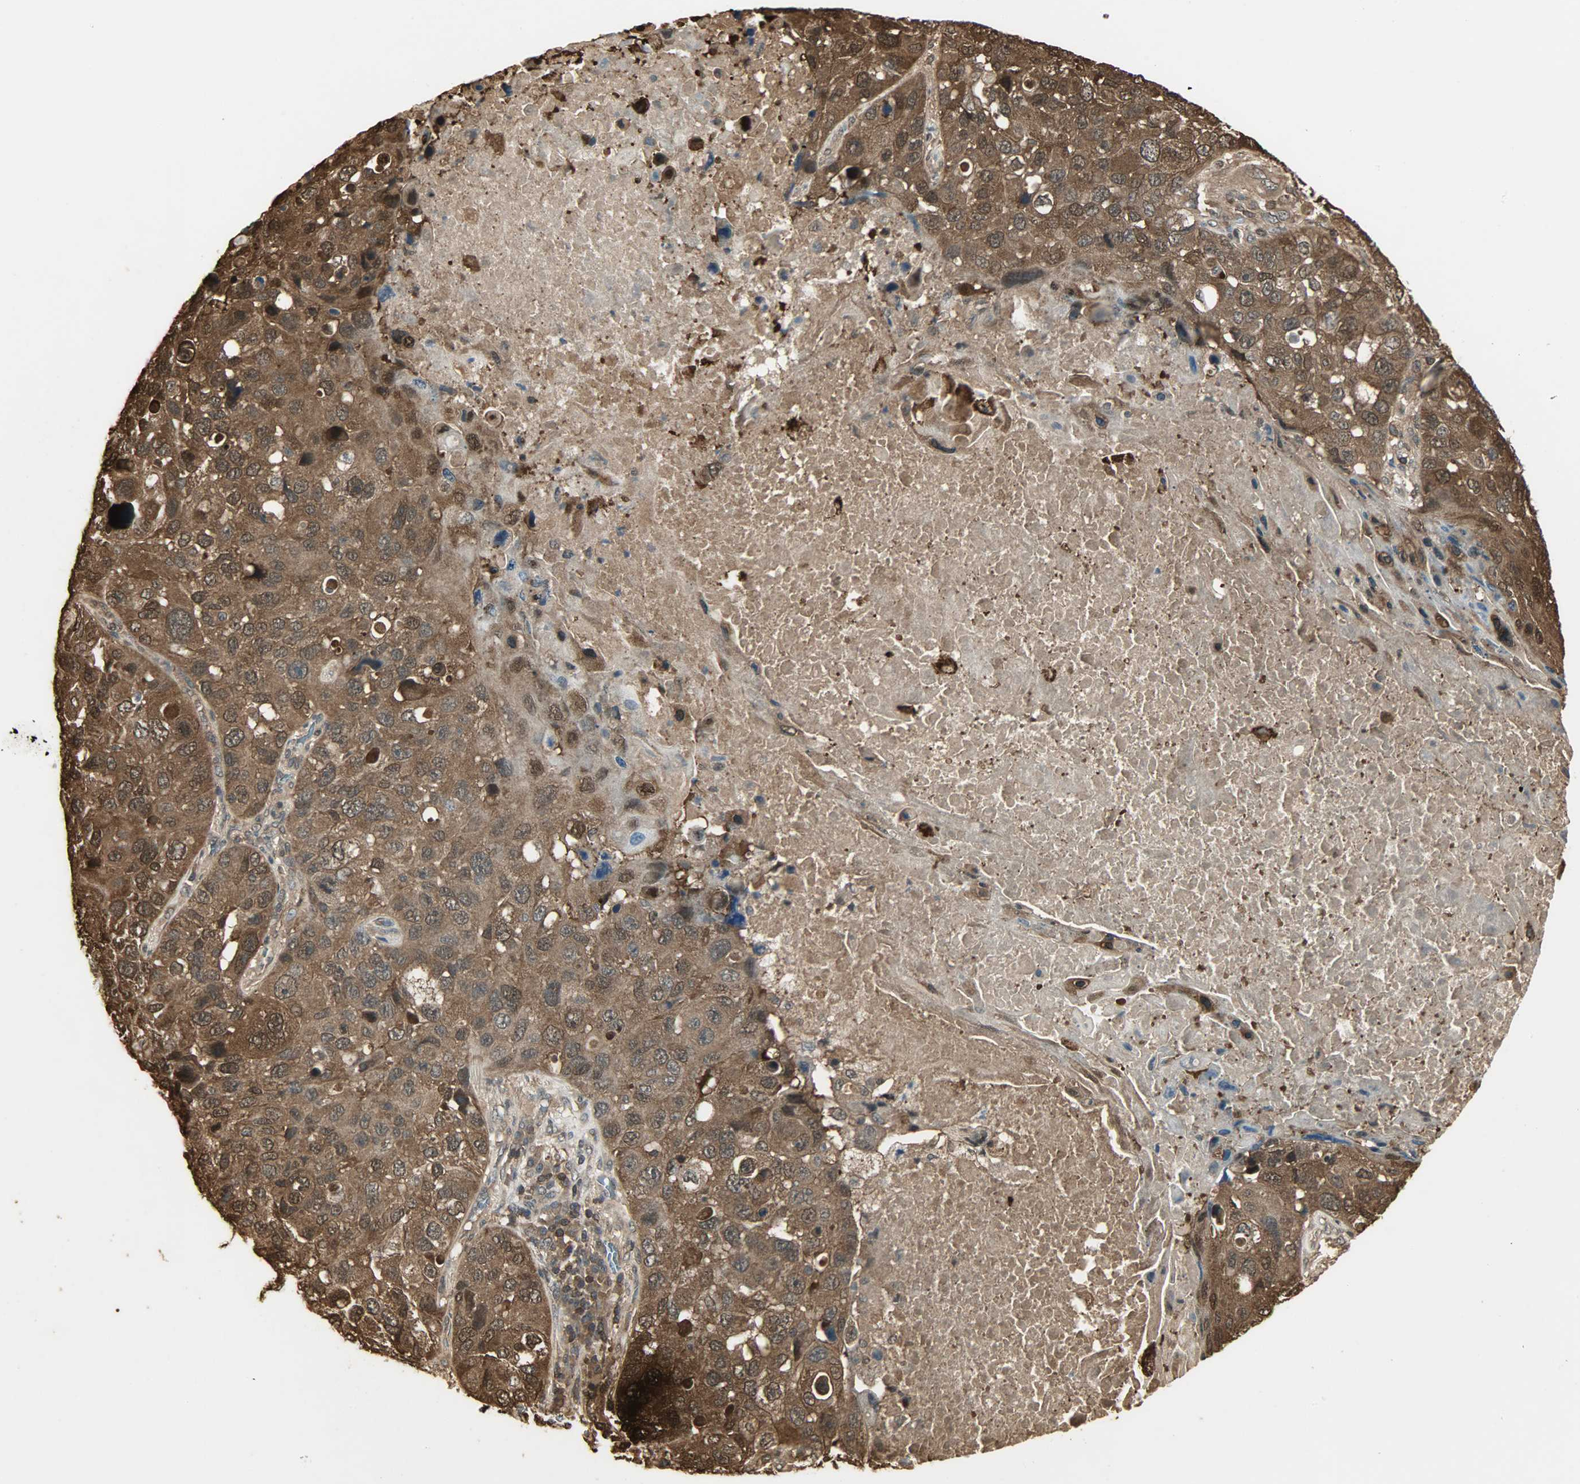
{"staining": {"intensity": "strong", "quantity": ">75%", "location": "cytoplasmic/membranous,nuclear"}, "tissue": "lung cancer", "cell_type": "Tumor cells", "image_type": "cancer", "snomed": [{"axis": "morphology", "description": "Squamous cell carcinoma, NOS"}, {"axis": "topography", "description": "Lung"}], "caption": "High-magnification brightfield microscopy of lung cancer stained with DAB (3,3'-diaminobenzidine) (brown) and counterstained with hematoxylin (blue). tumor cells exhibit strong cytoplasmic/membranous and nuclear staining is present in approximately>75% of cells.", "gene": "YWHAZ", "patient": {"sex": "male", "age": 57}}